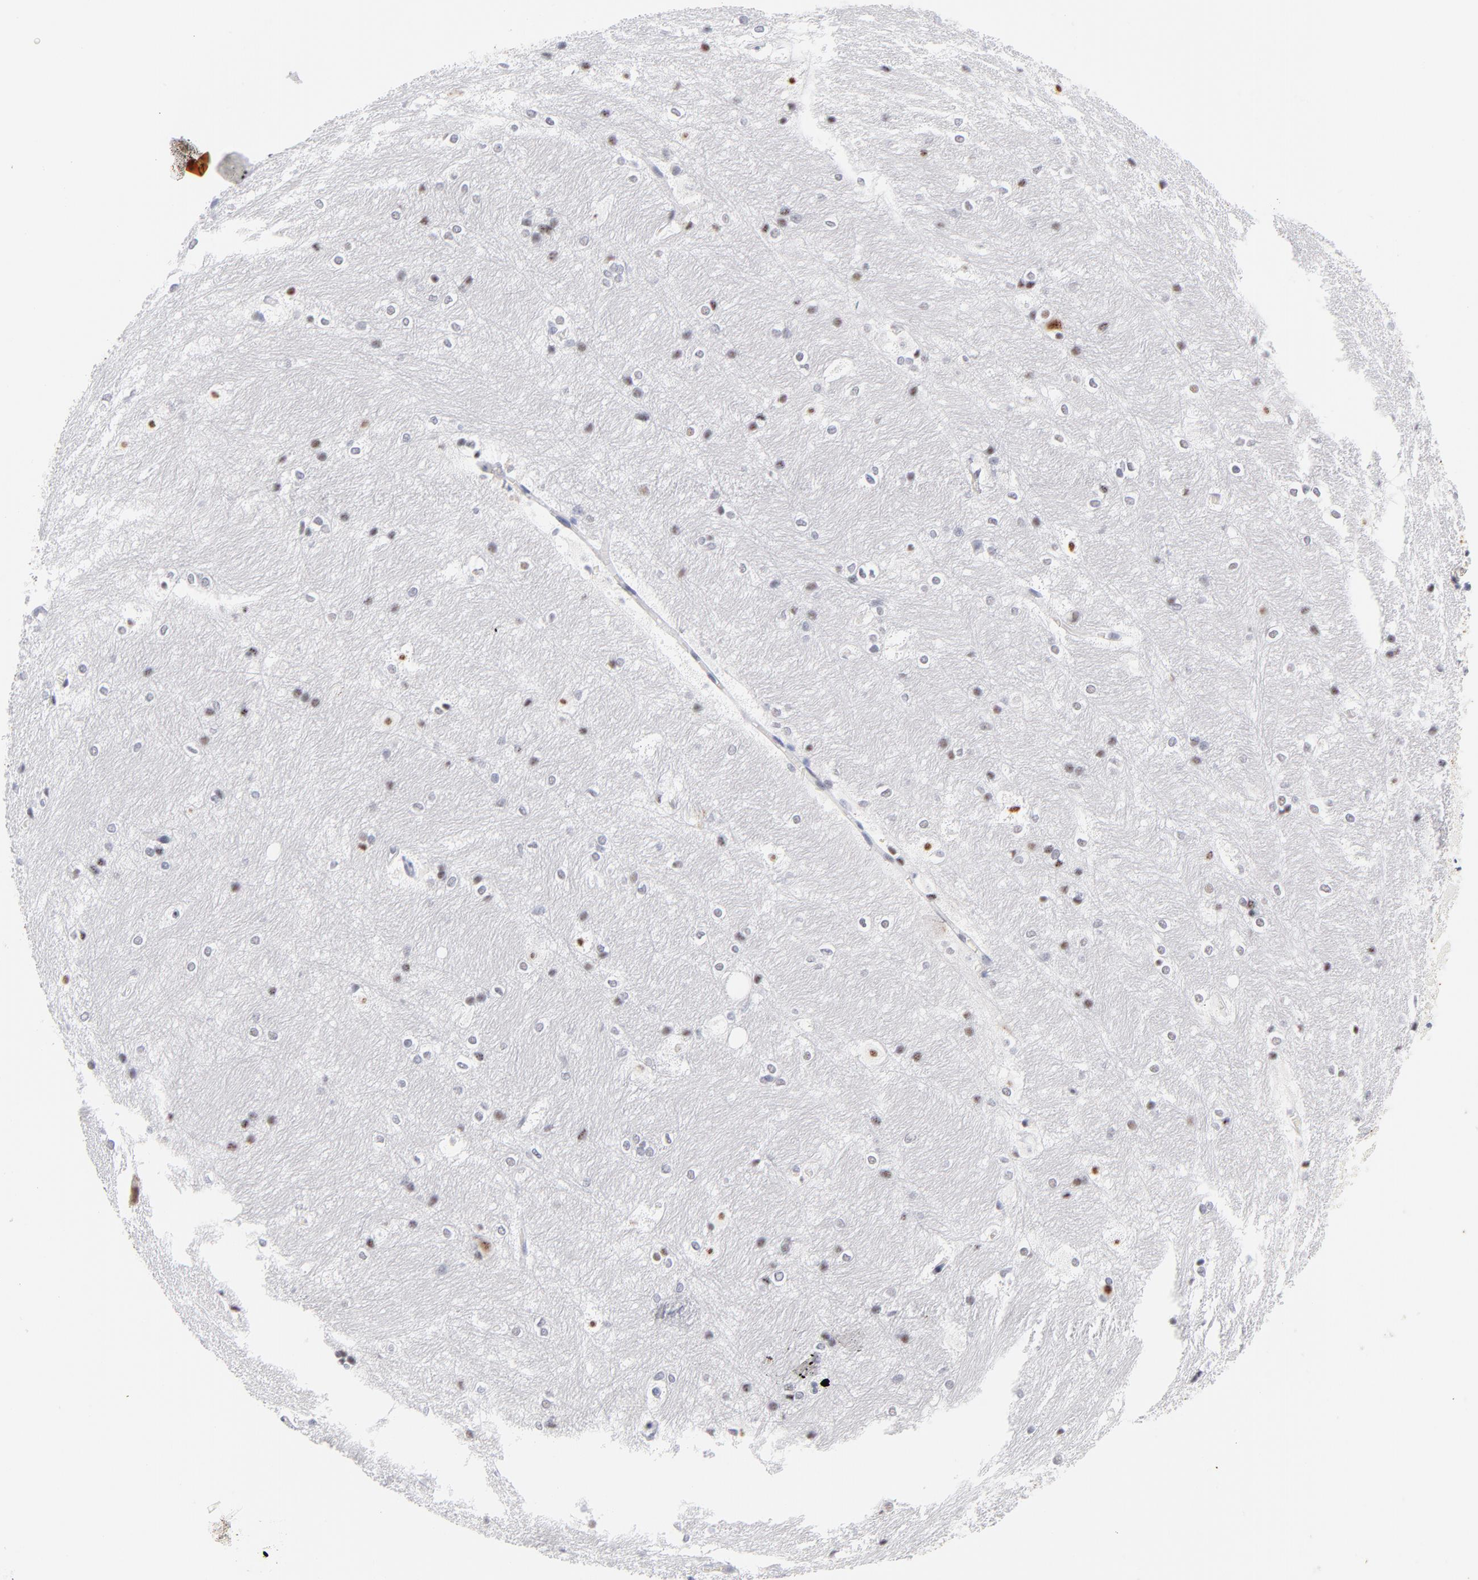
{"staining": {"intensity": "weak", "quantity": "<25%", "location": "nuclear"}, "tissue": "hippocampus", "cell_type": "Glial cells", "image_type": "normal", "snomed": [{"axis": "morphology", "description": "Normal tissue, NOS"}, {"axis": "topography", "description": "Hippocampus"}], "caption": "Human hippocampus stained for a protein using immunohistochemistry displays no positivity in glial cells.", "gene": "KHNYN", "patient": {"sex": "female", "age": 19}}